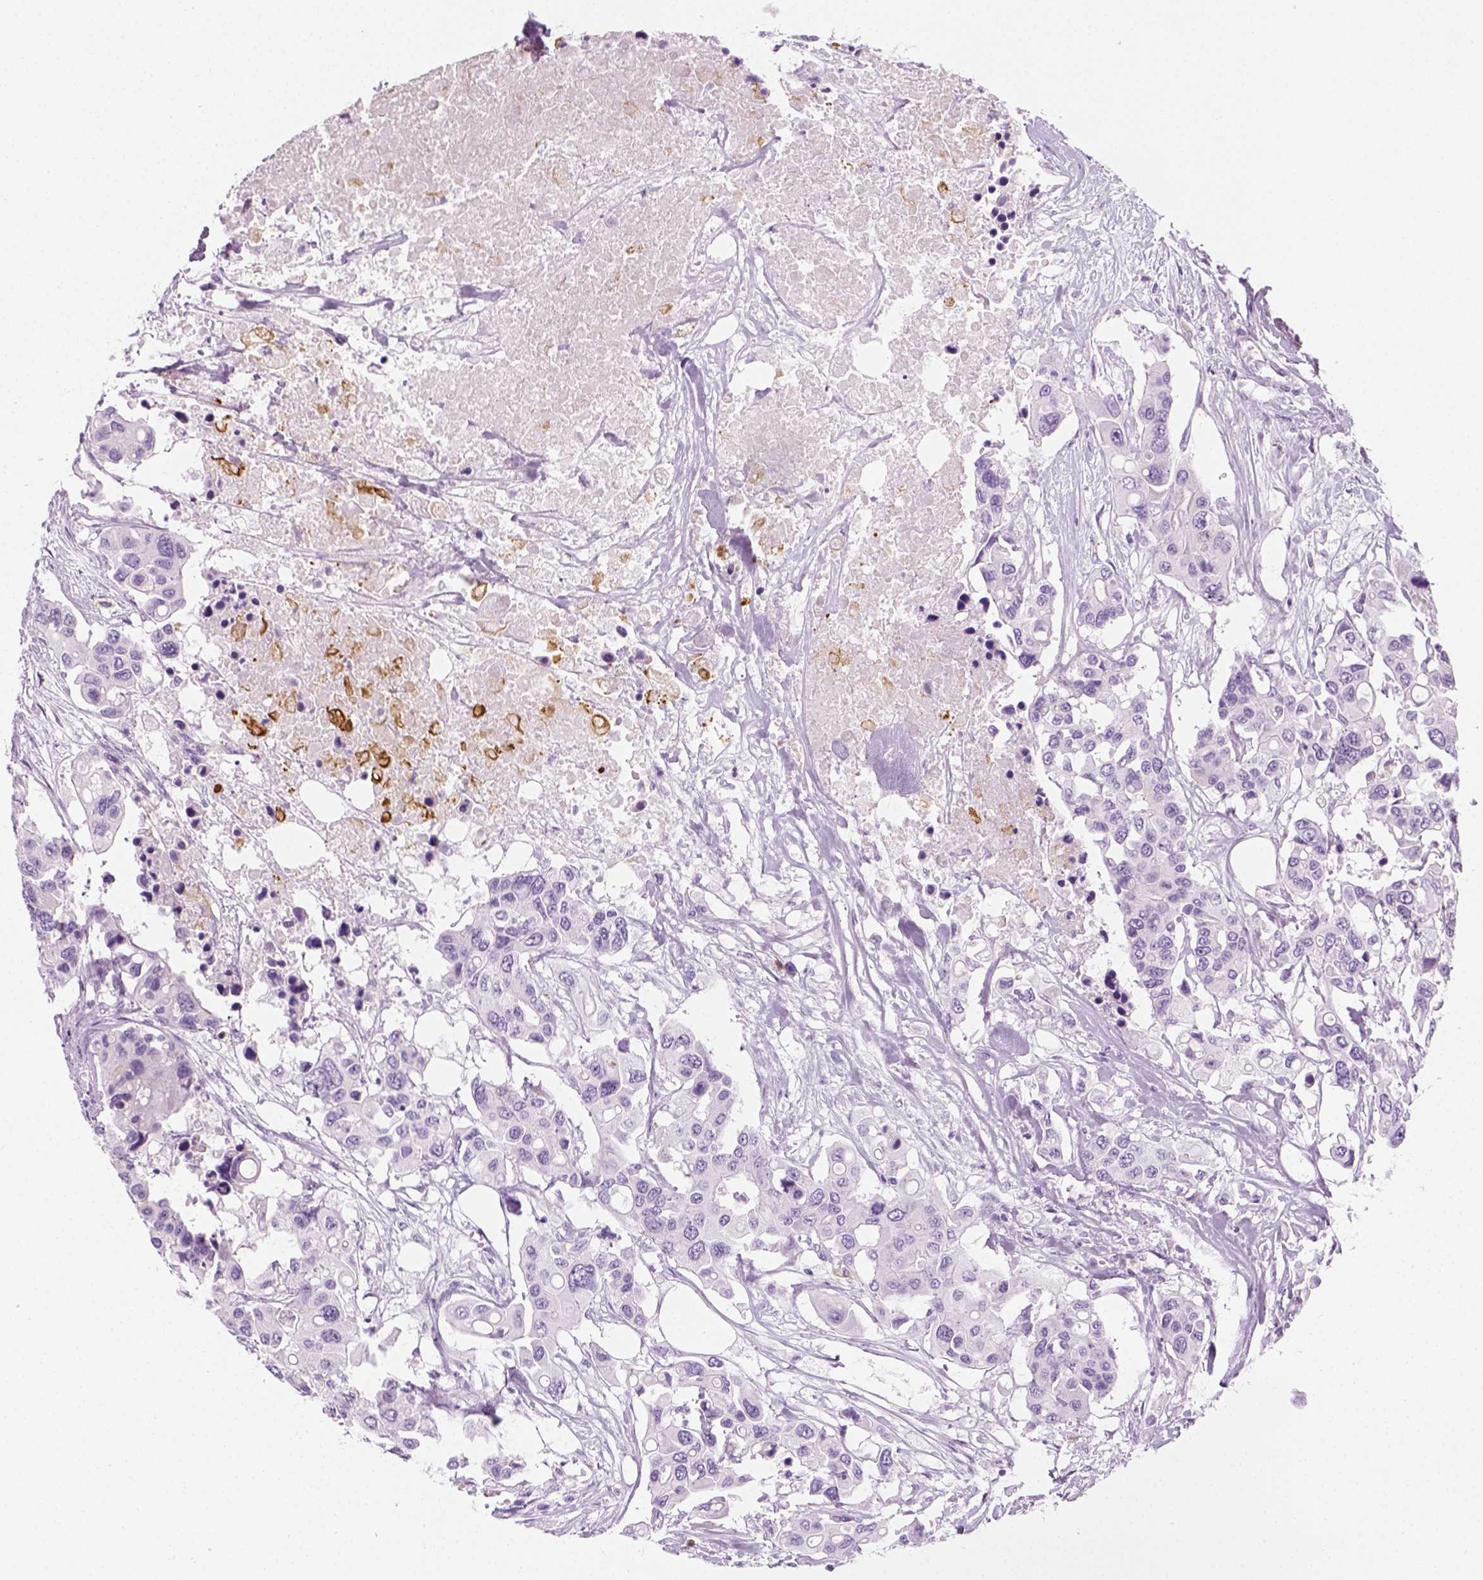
{"staining": {"intensity": "negative", "quantity": "none", "location": "none"}, "tissue": "colorectal cancer", "cell_type": "Tumor cells", "image_type": "cancer", "snomed": [{"axis": "morphology", "description": "Adenocarcinoma, NOS"}, {"axis": "topography", "description": "Colon"}], "caption": "A histopathology image of adenocarcinoma (colorectal) stained for a protein displays no brown staining in tumor cells.", "gene": "AQP3", "patient": {"sex": "male", "age": 77}}